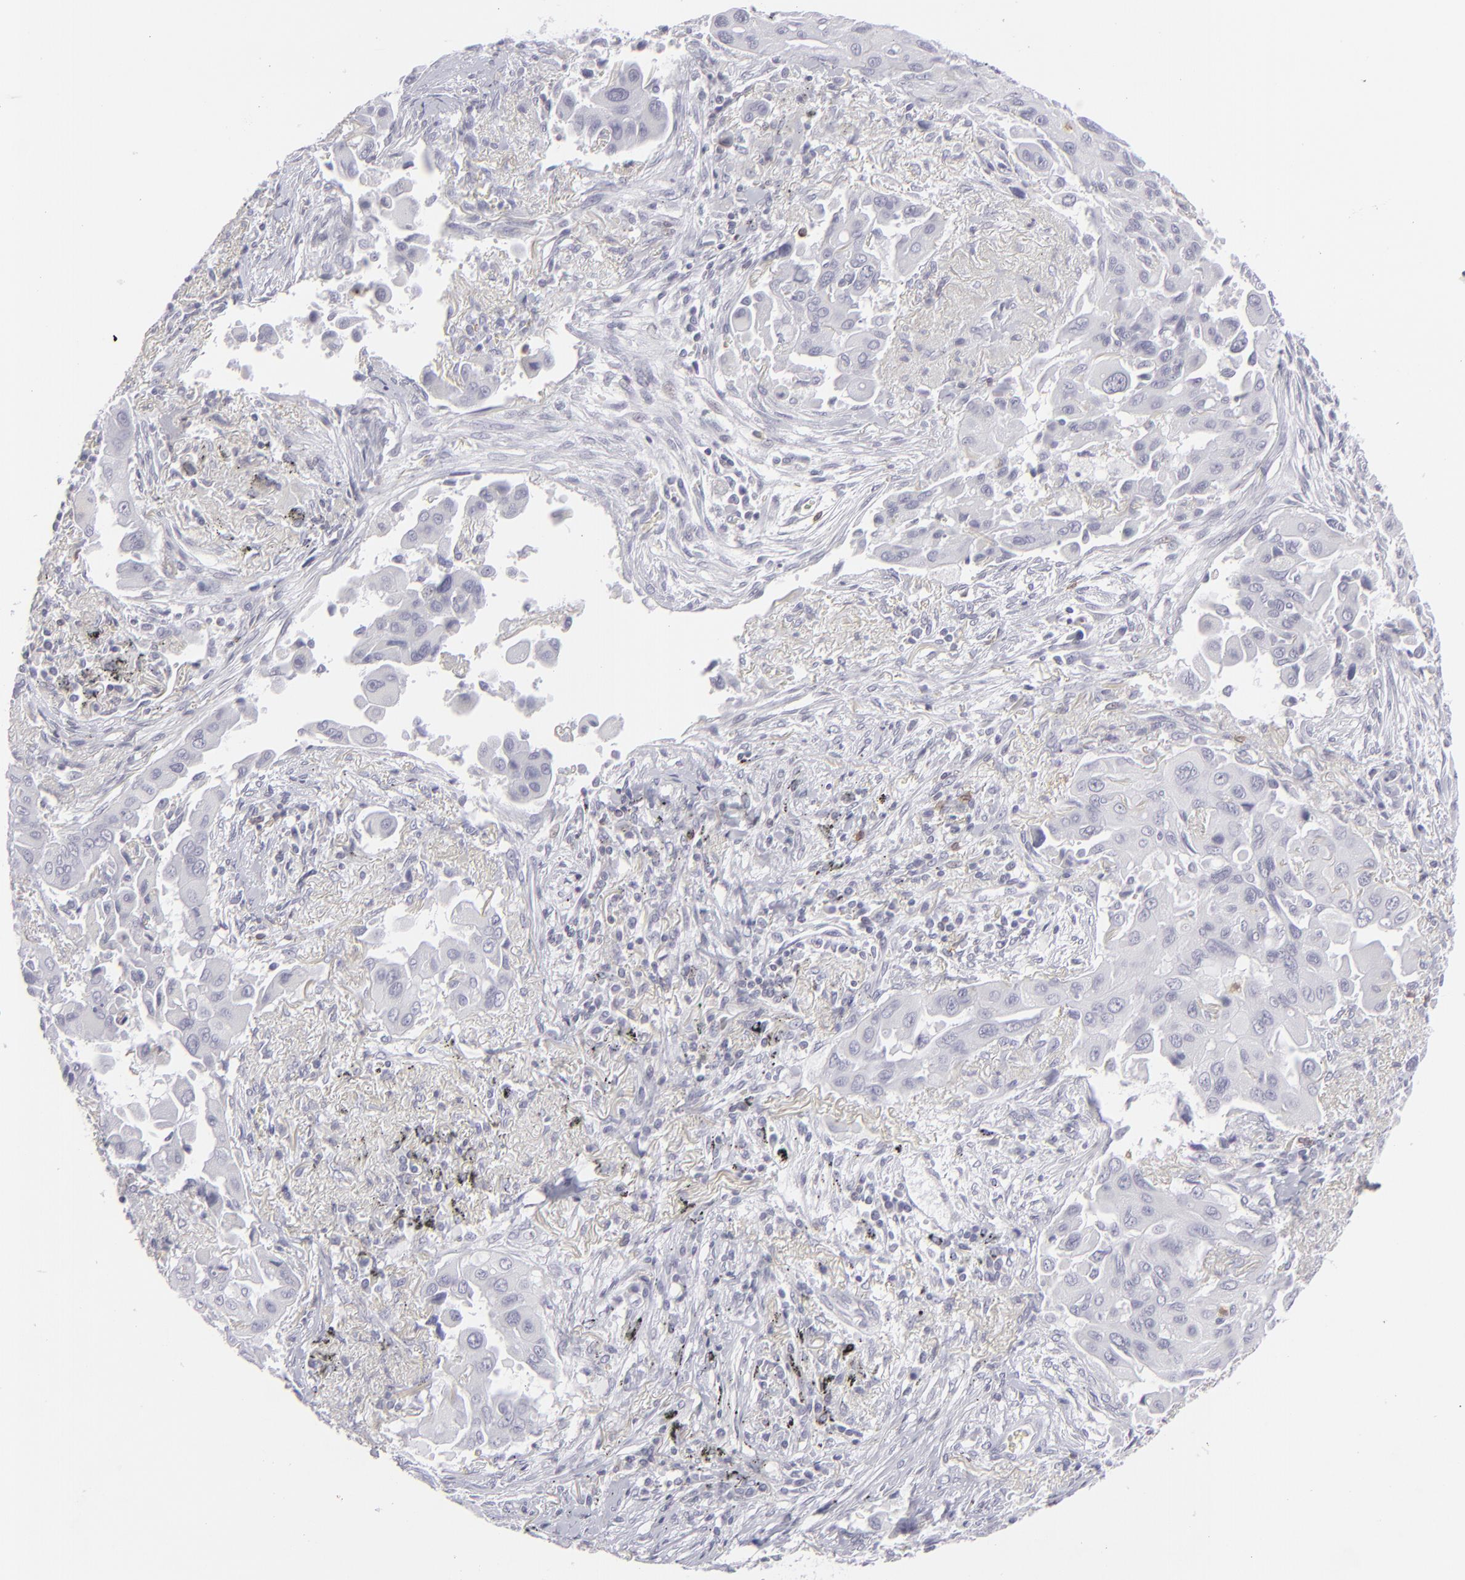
{"staining": {"intensity": "negative", "quantity": "none", "location": "none"}, "tissue": "lung cancer", "cell_type": "Tumor cells", "image_type": "cancer", "snomed": [{"axis": "morphology", "description": "Adenocarcinoma, NOS"}, {"axis": "topography", "description": "Lung"}], "caption": "This image is of adenocarcinoma (lung) stained with immunohistochemistry (IHC) to label a protein in brown with the nuclei are counter-stained blue. There is no staining in tumor cells.", "gene": "CD7", "patient": {"sex": "male", "age": 68}}